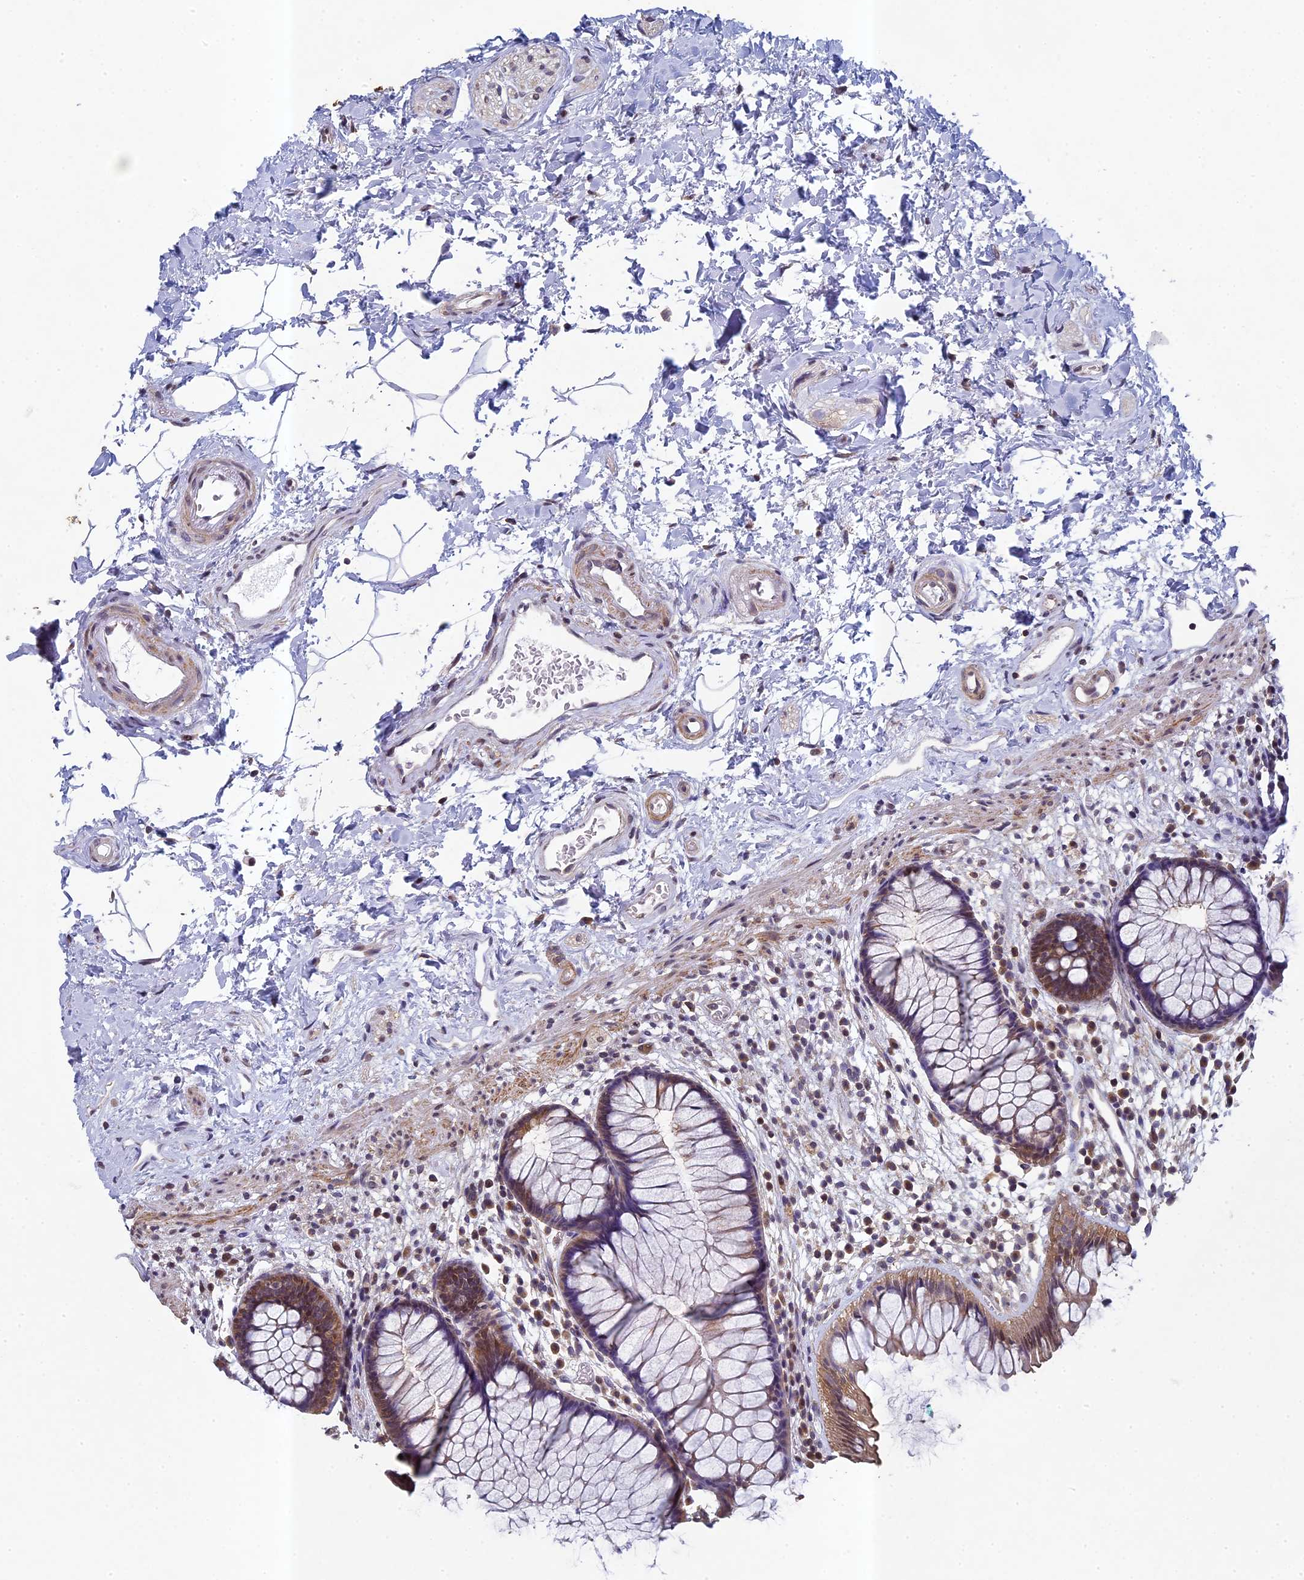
{"staining": {"intensity": "moderate", "quantity": "25%-75%", "location": "cytoplasmic/membranous,nuclear"}, "tissue": "rectum", "cell_type": "Glandular cells", "image_type": "normal", "snomed": [{"axis": "morphology", "description": "Normal tissue, NOS"}, {"axis": "topography", "description": "Rectum"}], "caption": "This is a micrograph of immunohistochemistry staining of benign rectum, which shows moderate staining in the cytoplasmic/membranous,nuclear of glandular cells.", "gene": "DIXDC1", "patient": {"sex": "male", "age": 51}}